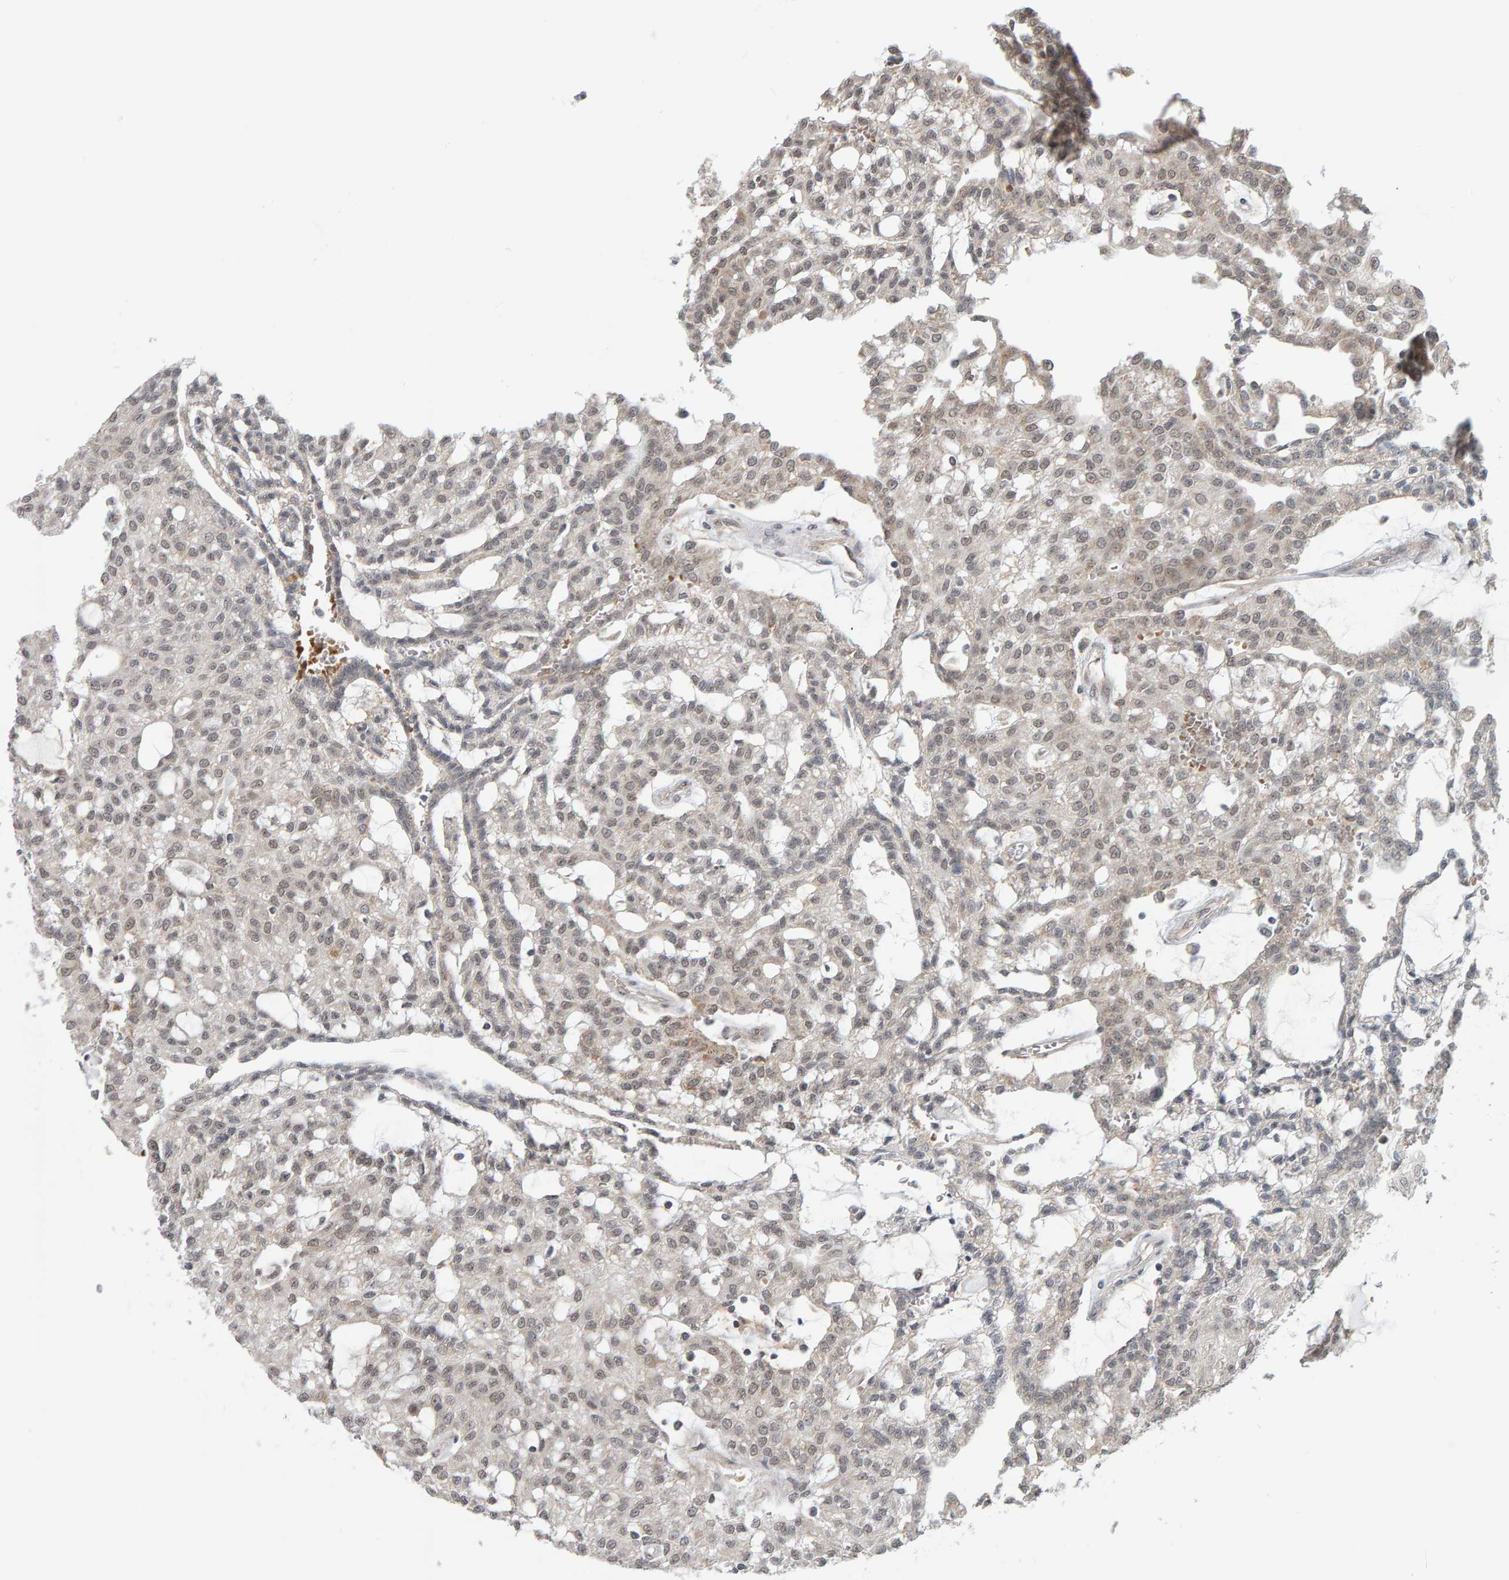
{"staining": {"intensity": "weak", "quantity": "25%-75%", "location": "nuclear"}, "tissue": "renal cancer", "cell_type": "Tumor cells", "image_type": "cancer", "snomed": [{"axis": "morphology", "description": "Adenocarcinoma, NOS"}, {"axis": "topography", "description": "Kidney"}], "caption": "The image displays immunohistochemical staining of adenocarcinoma (renal). There is weak nuclear staining is present in approximately 25%-75% of tumor cells.", "gene": "DAP3", "patient": {"sex": "male", "age": 63}}